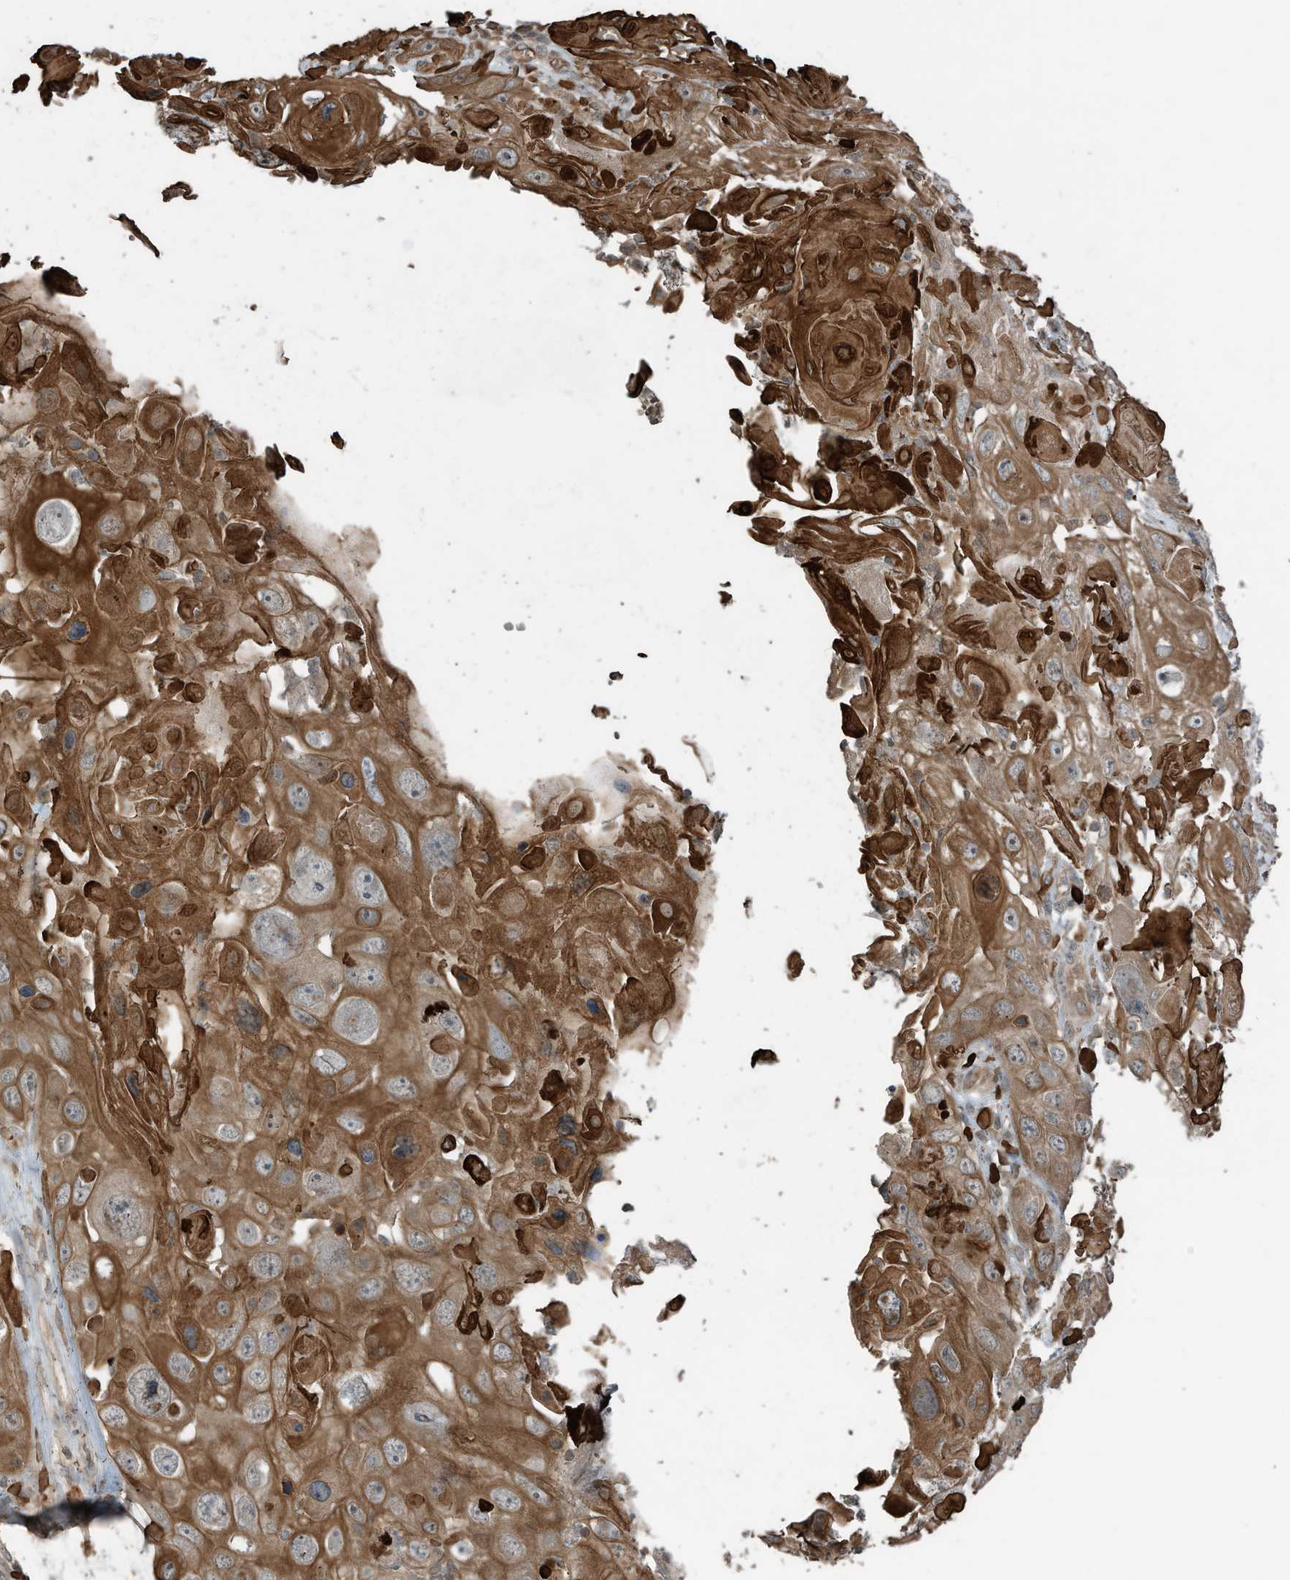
{"staining": {"intensity": "strong", "quantity": ">75%", "location": "cytoplasmic/membranous"}, "tissue": "skin cancer", "cell_type": "Tumor cells", "image_type": "cancer", "snomed": [{"axis": "morphology", "description": "Squamous cell carcinoma, NOS"}, {"axis": "topography", "description": "Skin"}], "caption": "Strong cytoplasmic/membranous protein positivity is identified in approximately >75% of tumor cells in skin cancer.", "gene": "ZNF653", "patient": {"sex": "male", "age": 55}}